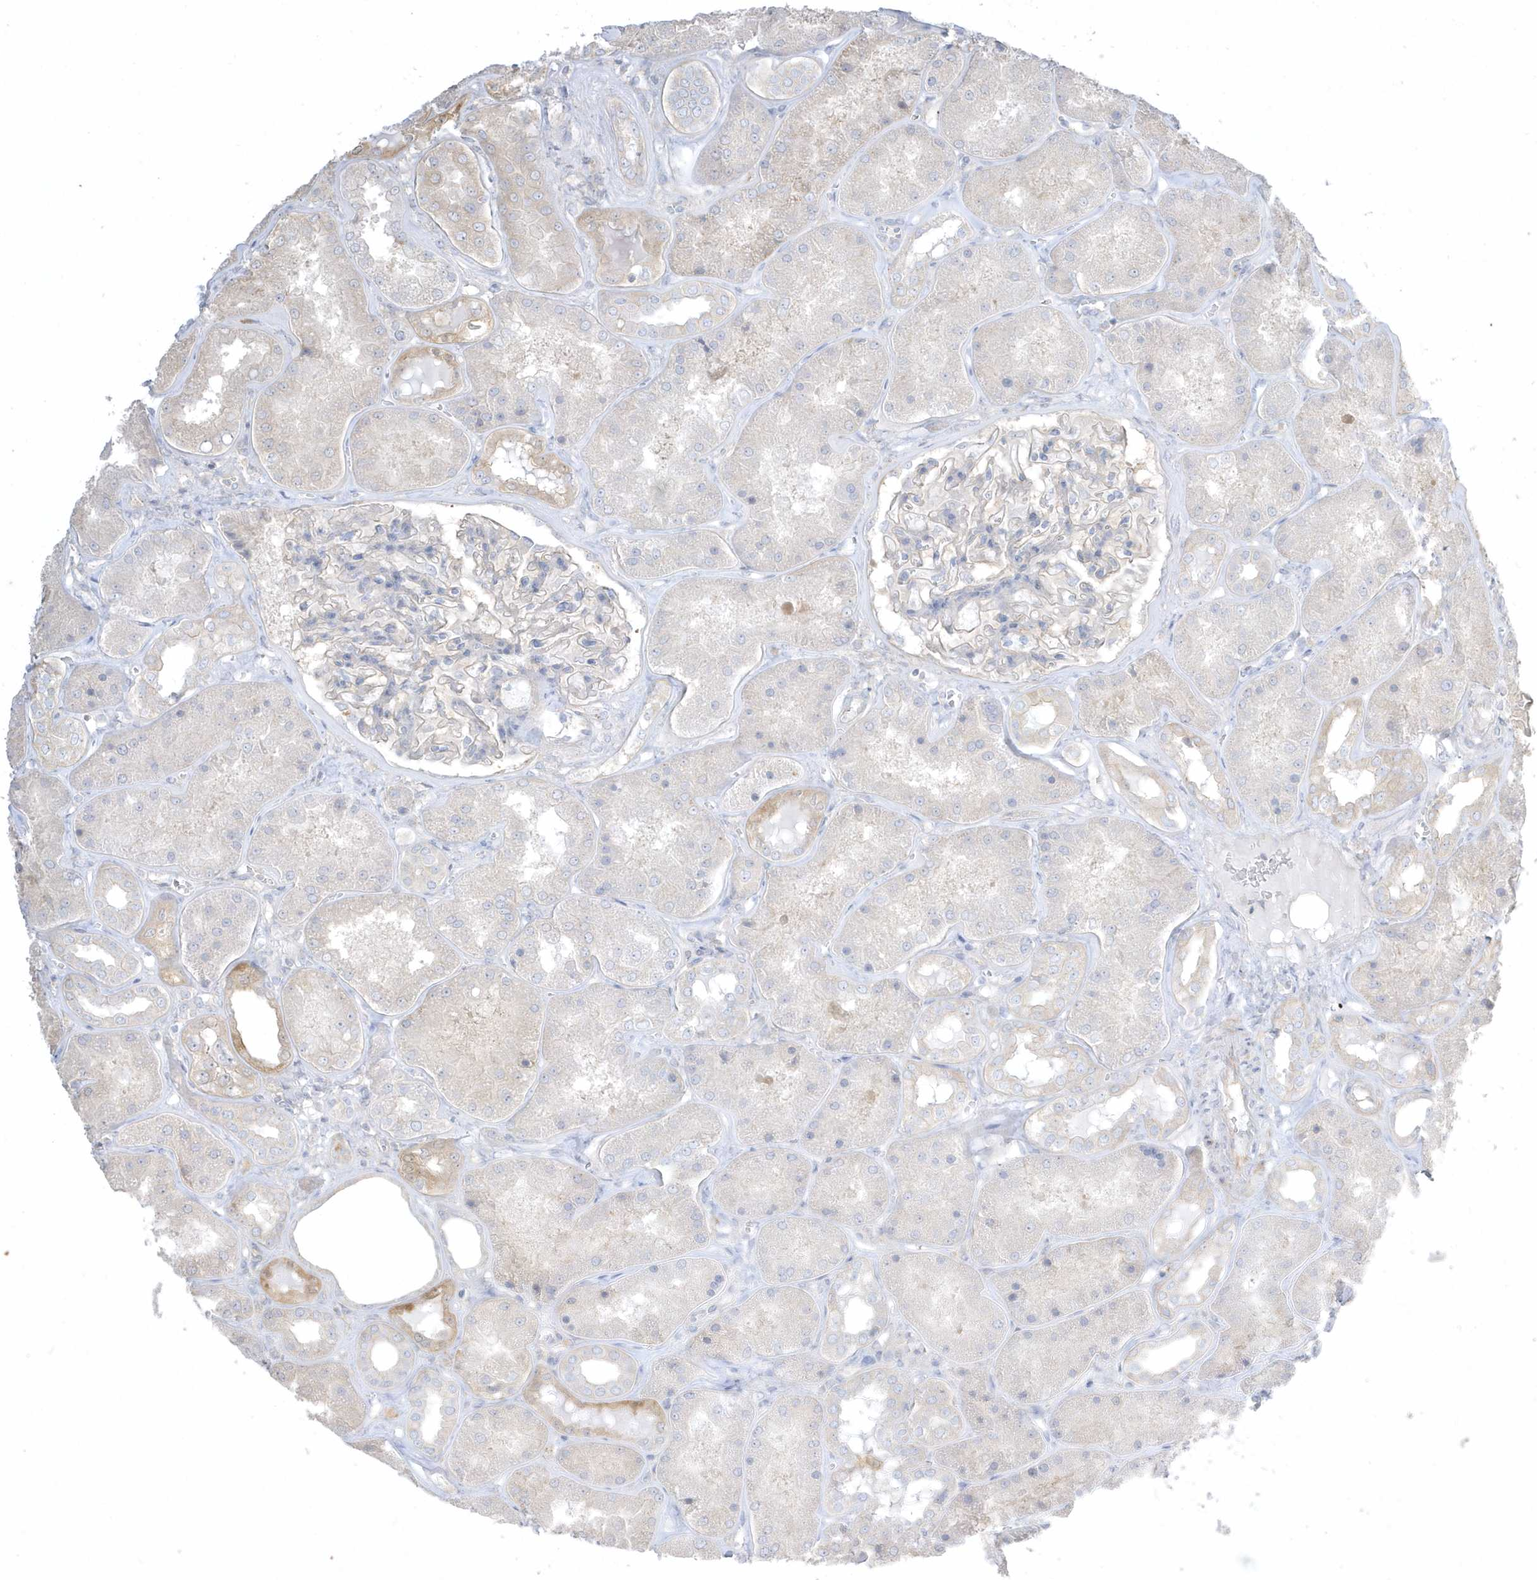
{"staining": {"intensity": "moderate", "quantity": "<25%", "location": "cytoplasmic/membranous"}, "tissue": "kidney", "cell_type": "Cells in glomeruli", "image_type": "normal", "snomed": [{"axis": "morphology", "description": "Normal tissue, NOS"}, {"axis": "topography", "description": "Kidney"}], "caption": "Immunohistochemistry (IHC) of benign human kidney displays low levels of moderate cytoplasmic/membranous expression in approximately <25% of cells in glomeruli. (DAB = brown stain, brightfield microscopy at high magnification).", "gene": "ARHGEF9", "patient": {"sex": "female", "age": 56}}